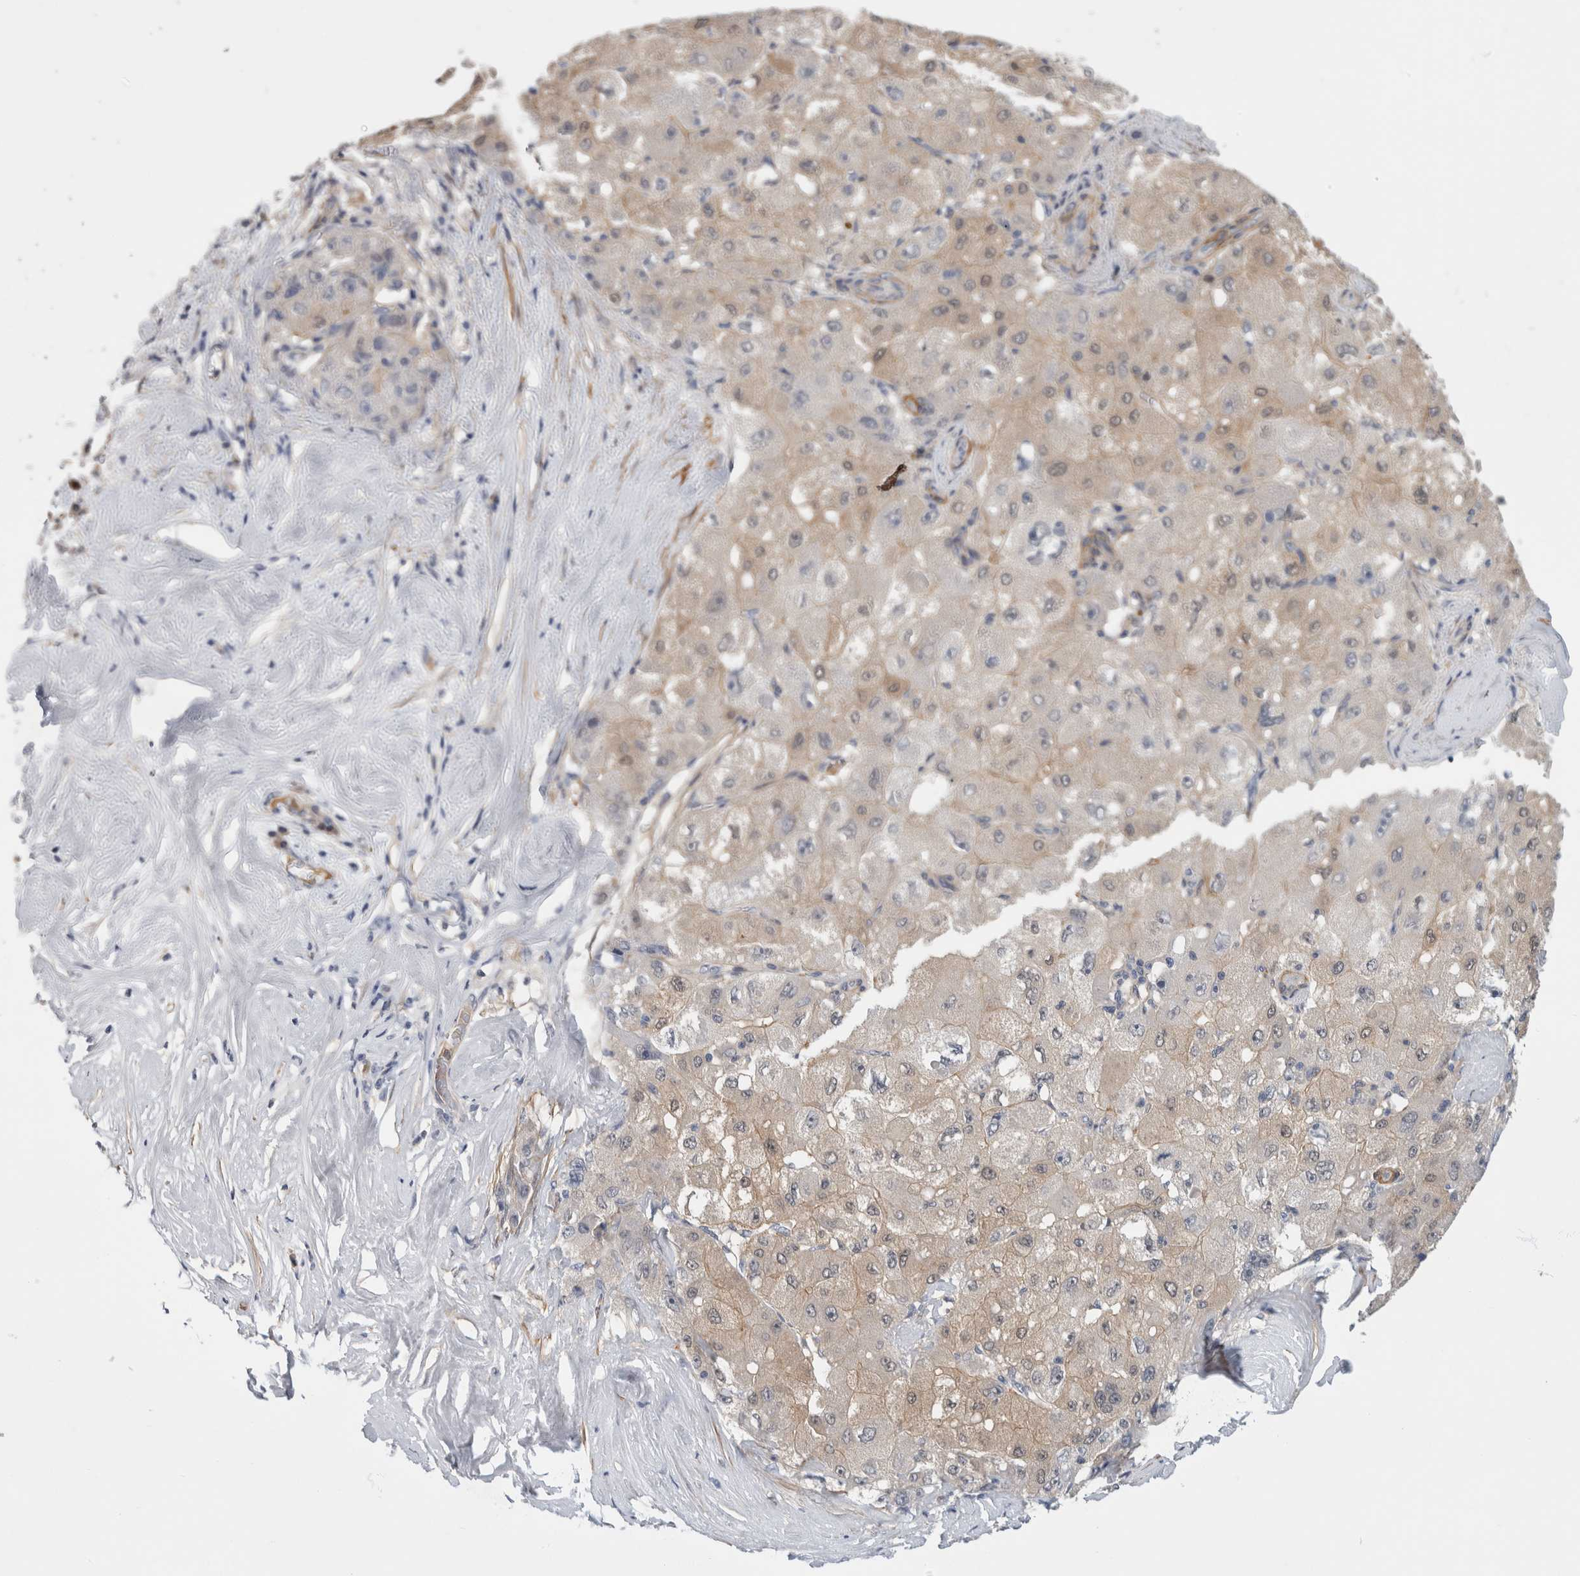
{"staining": {"intensity": "weak", "quantity": "<25%", "location": "cytoplasmic/membranous"}, "tissue": "liver cancer", "cell_type": "Tumor cells", "image_type": "cancer", "snomed": [{"axis": "morphology", "description": "Carcinoma, Hepatocellular, NOS"}, {"axis": "topography", "description": "Liver"}], "caption": "IHC histopathology image of neoplastic tissue: human liver hepatocellular carcinoma stained with DAB displays no significant protein positivity in tumor cells. Brightfield microscopy of IHC stained with DAB (brown) and hematoxylin (blue), captured at high magnification.", "gene": "PGM1", "patient": {"sex": "male", "age": 80}}